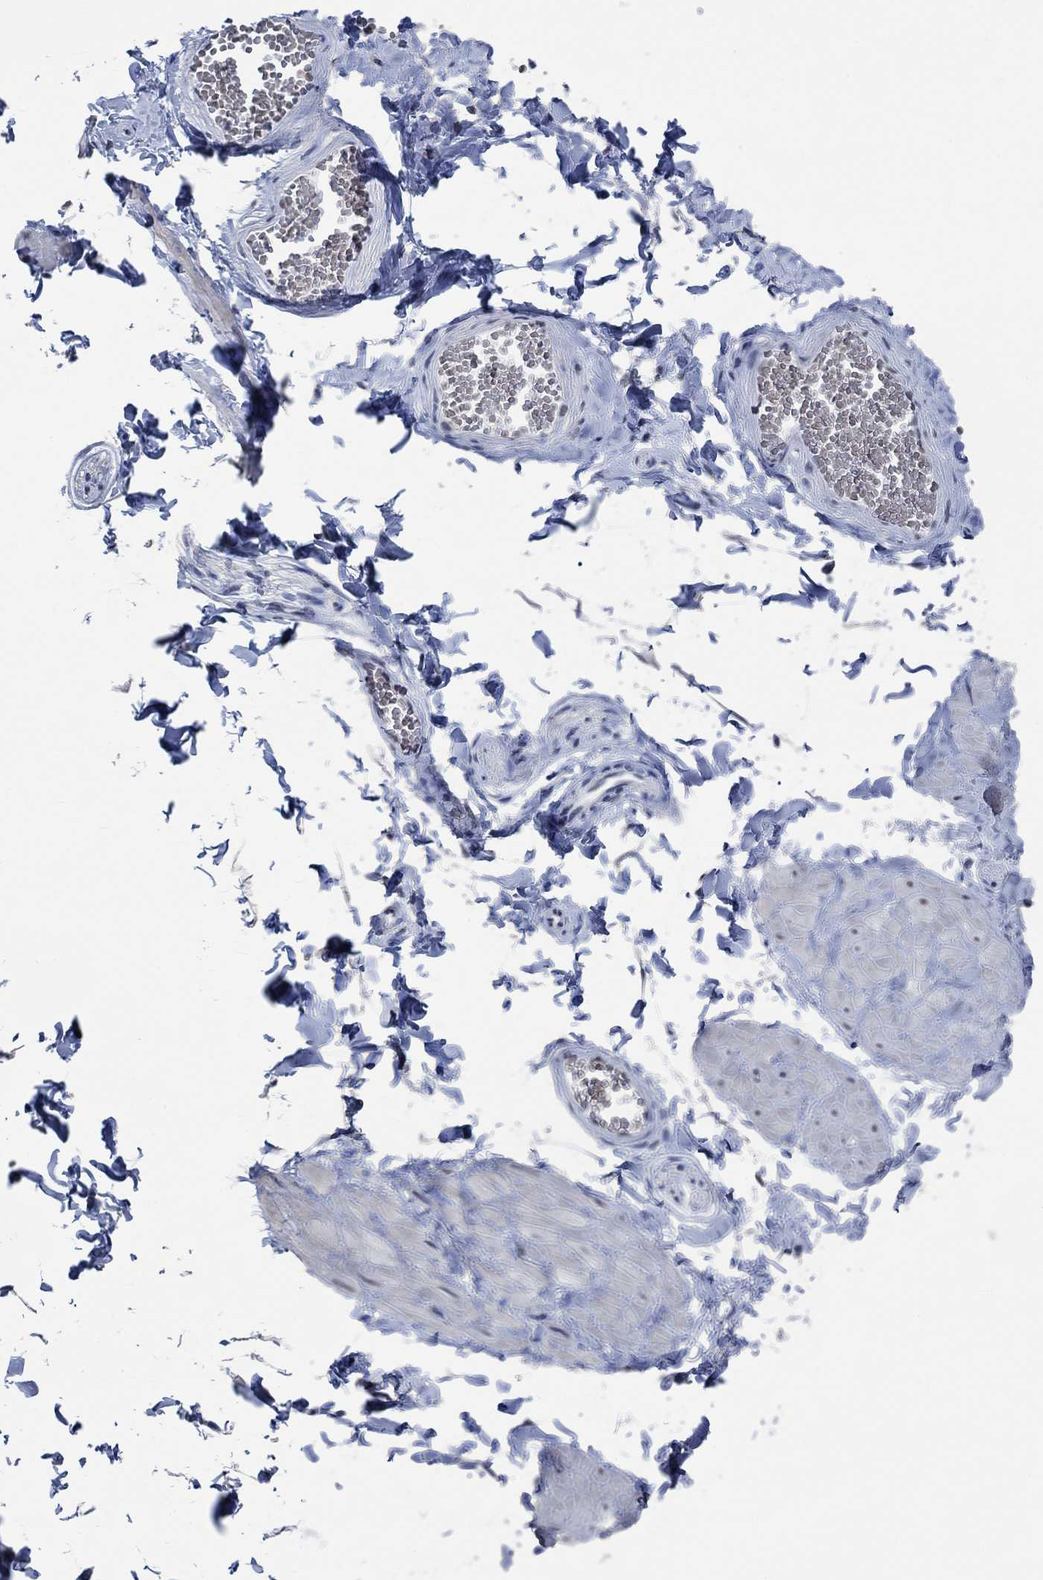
{"staining": {"intensity": "negative", "quantity": "none", "location": "none"}, "tissue": "adipose tissue", "cell_type": "Adipocytes", "image_type": "normal", "snomed": [{"axis": "morphology", "description": "Normal tissue, NOS"}, {"axis": "topography", "description": "Smooth muscle"}, {"axis": "topography", "description": "Peripheral nerve tissue"}], "caption": "IHC histopathology image of normal adipose tissue: adipose tissue stained with DAB (3,3'-diaminobenzidine) shows no significant protein staining in adipocytes. (DAB (3,3'-diaminobenzidine) IHC with hematoxylin counter stain).", "gene": "OBSCN", "patient": {"sex": "male", "age": 22}}